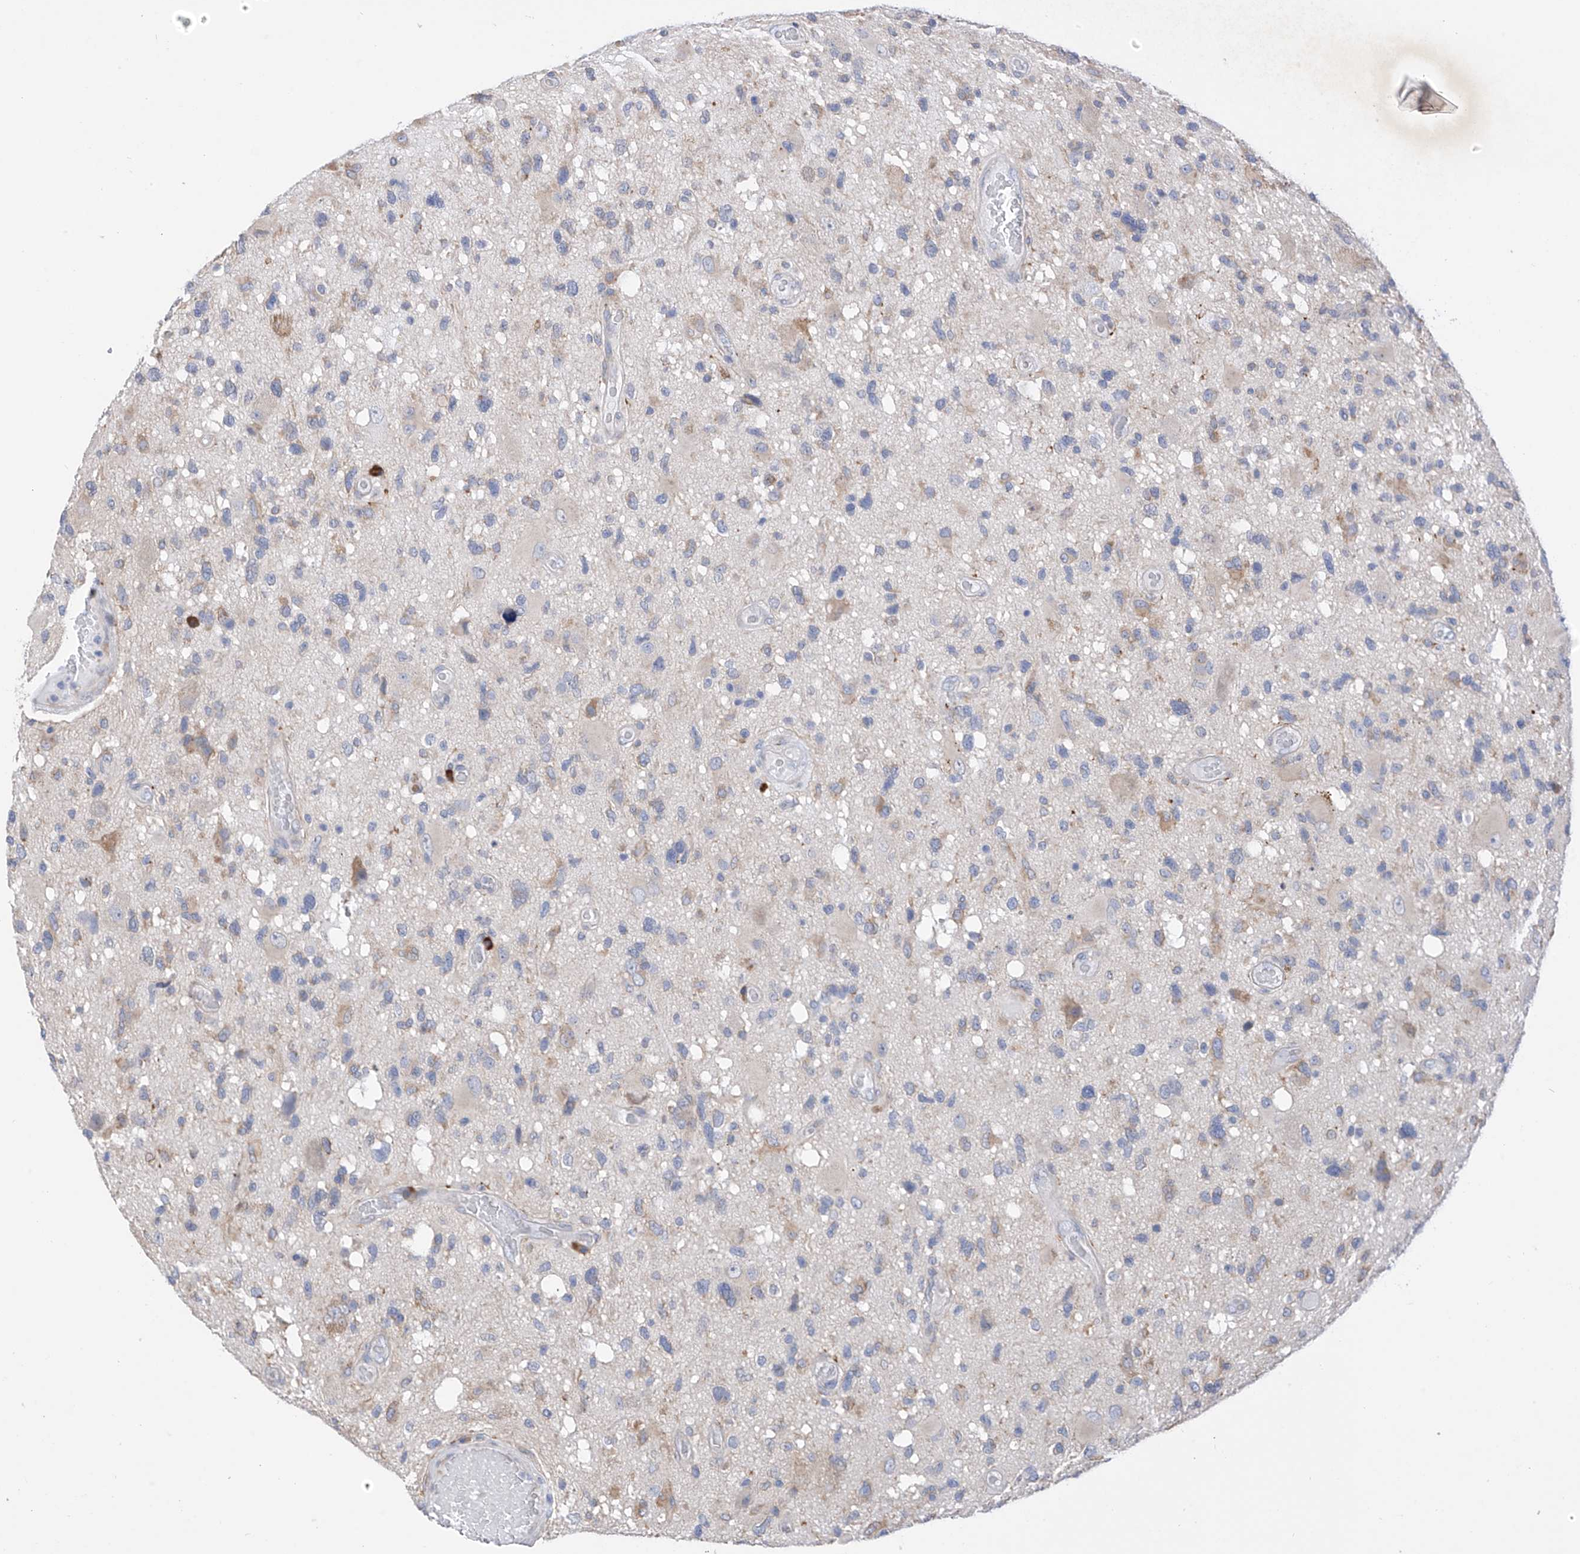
{"staining": {"intensity": "negative", "quantity": "none", "location": "none"}, "tissue": "glioma", "cell_type": "Tumor cells", "image_type": "cancer", "snomed": [{"axis": "morphology", "description": "Glioma, malignant, High grade"}, {"axis": "topography", "description": "Brain"}], "caption": "Tumor cells show no significant protein positivity in glioma.", "gene": "REC8", "patient": {"sex": "male", "age": 33}}